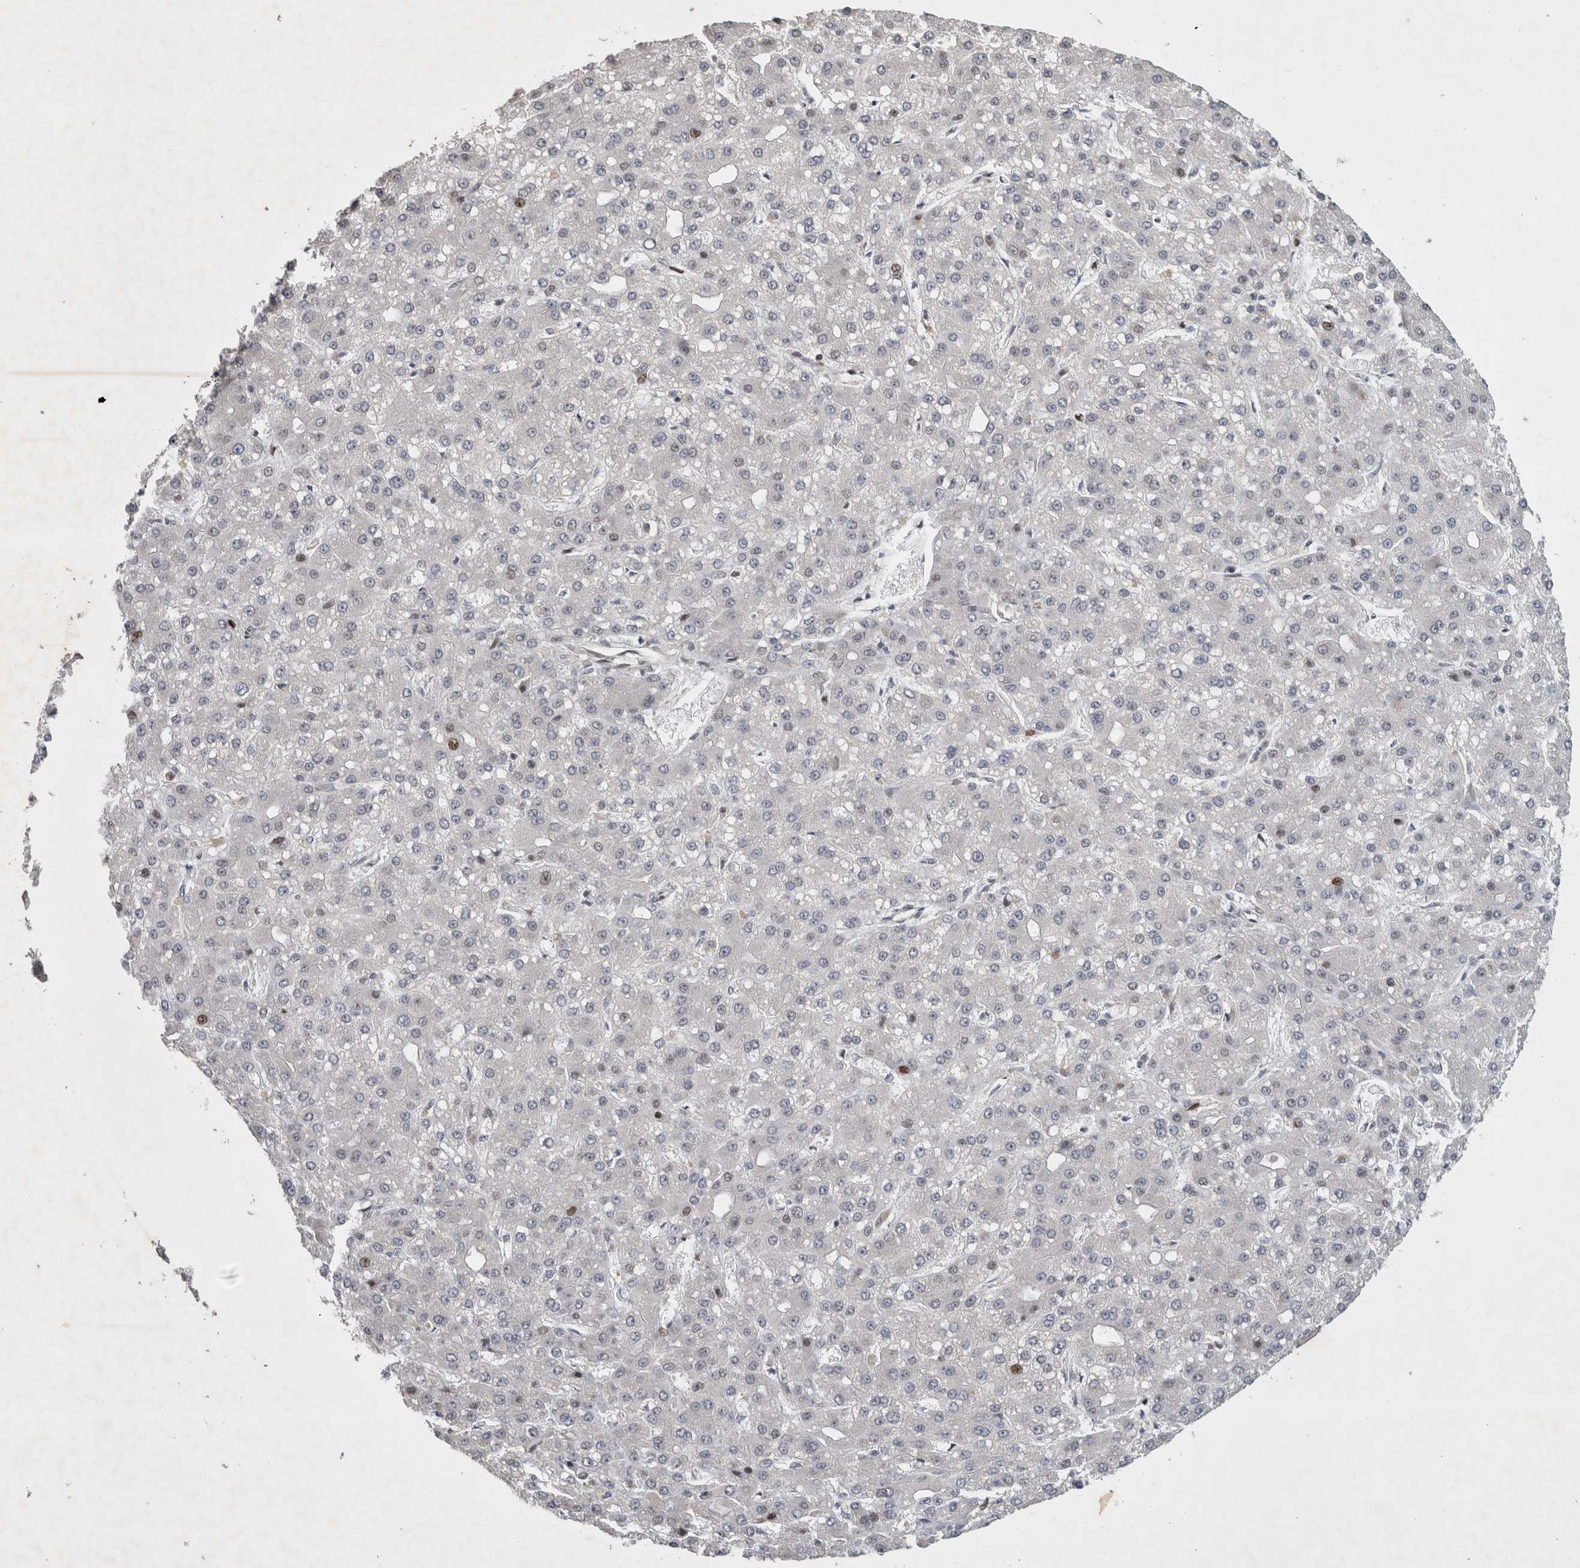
{"staining": {"intensity": "negative", "quantity": "none", "location": "none"}, "tissue": "liver cancer", "cell_type": "Tumor cells", "image_type": "cancer", "snomed": [{"axis": "morphology", "description": "Carcinoma, Hepatocellular, NOS"}, {"axis": "topography", "description": "Liver"}], "caption": "The image shows no staining of tumor cells in liver cancer (hepatocellular carcinoma). Nuclei are stained in blue.", "gene": "C8orf58", "patient": {"sex": "male", "age": 67}}